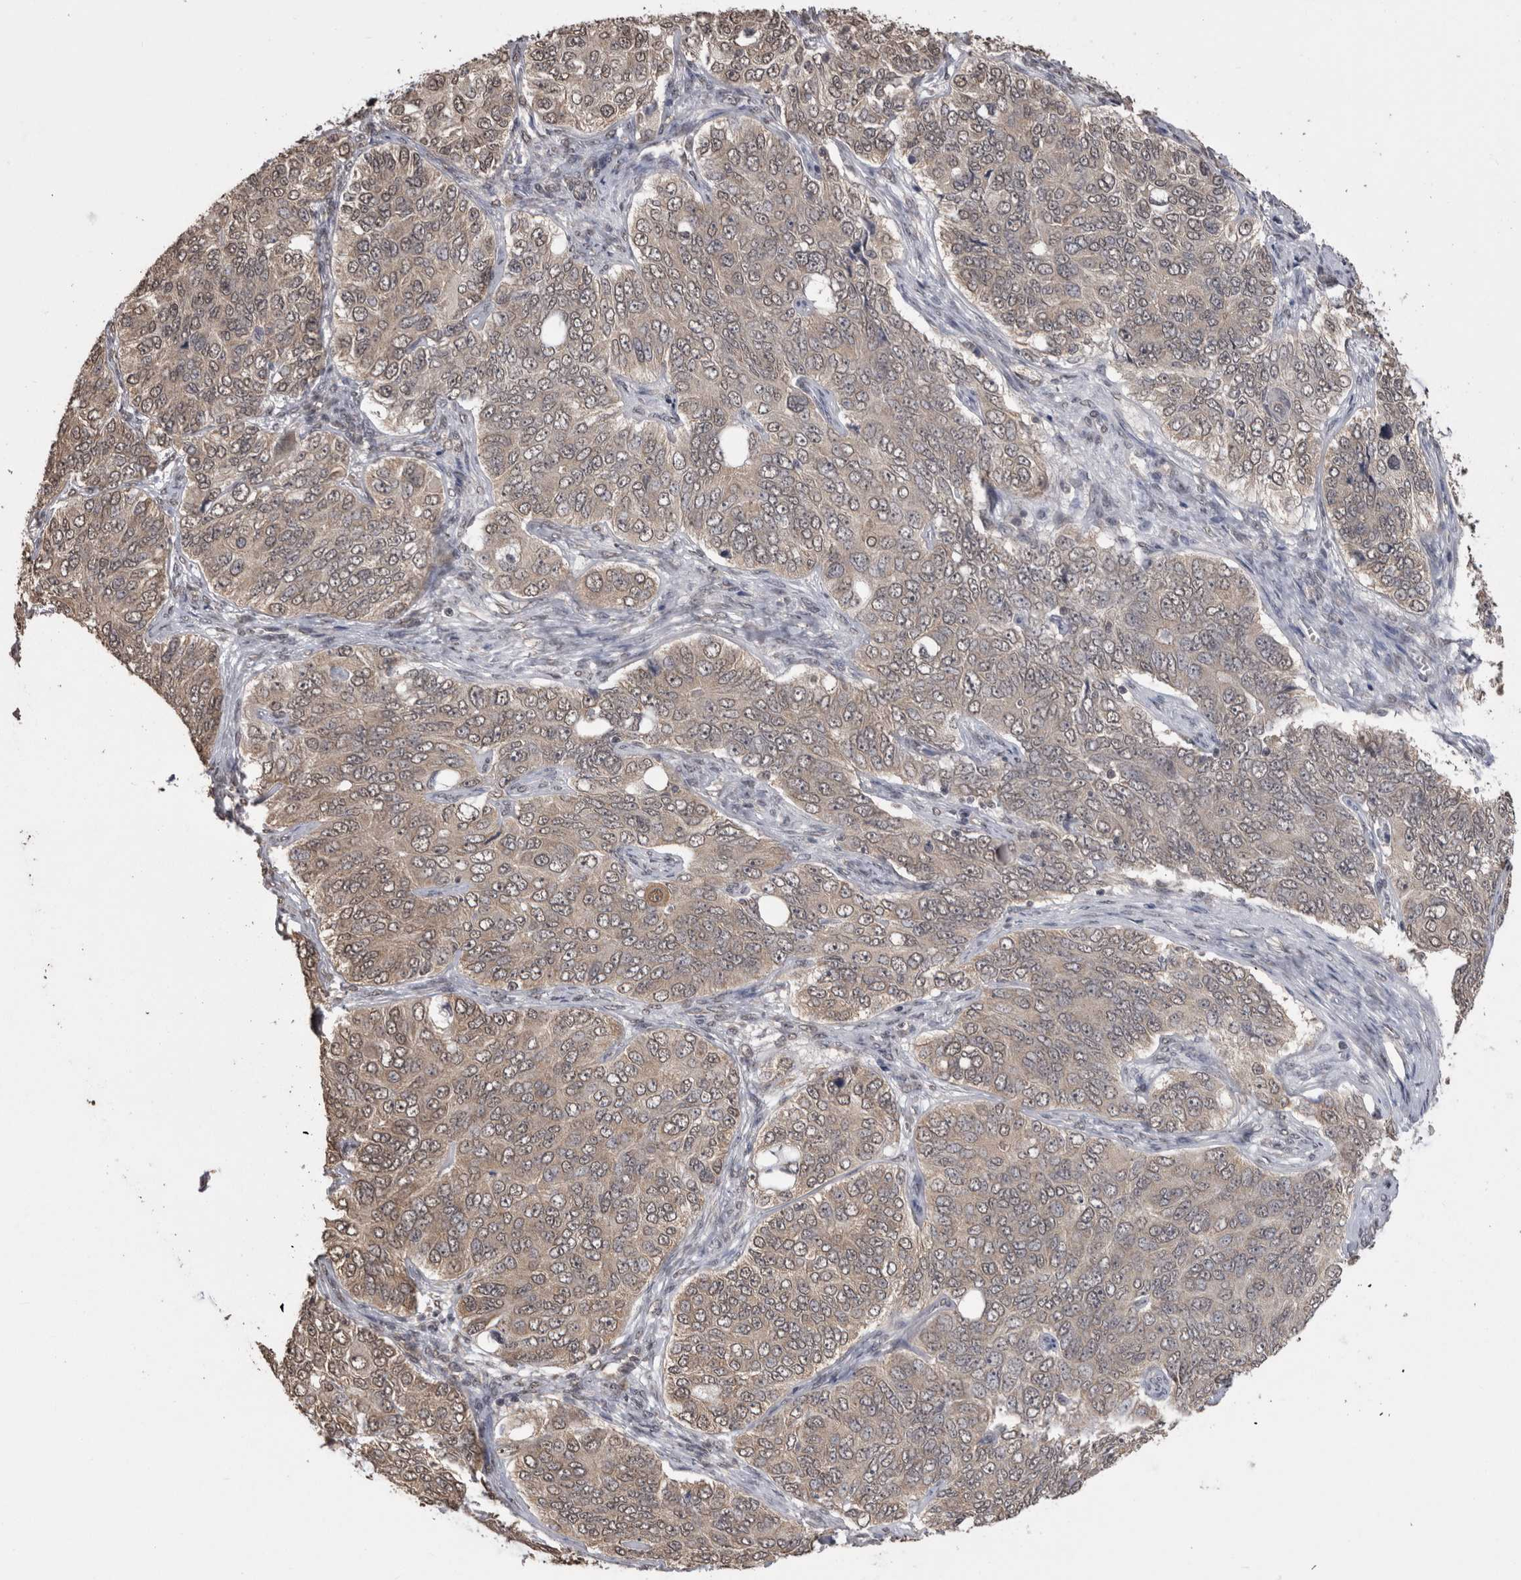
{"staining": {"intensity": "weak", "quantity": ">75%", "location": "cytoplasmic/membranous,nuclear"}, "tissue": "ovarian cancer", "cell_type": "Tumor cells", "image_type": "cancer", "snomed": [{"axis": "morphology", "description": "Carcinoma, endometroid"}, {"axis": "topography", "description": "Ovary"}], "caption": "High-magnification brightfield microscopy of ovarian cancer (endometroid carcinoma) stained with DAB (brown) and counterstained with hematoxylin (blue). tumor cells exhibit weak cytoplasmic/membranous and nuclear staining is present in approximately>75% of cells. The staining was performed using DAB to visualize the protein expression in brown, while the nuclei were stained in blue with hematoxylin (Magnification: 20x).", "gene": "PAK4", "patient": {"sex": "female", "age": 51}}